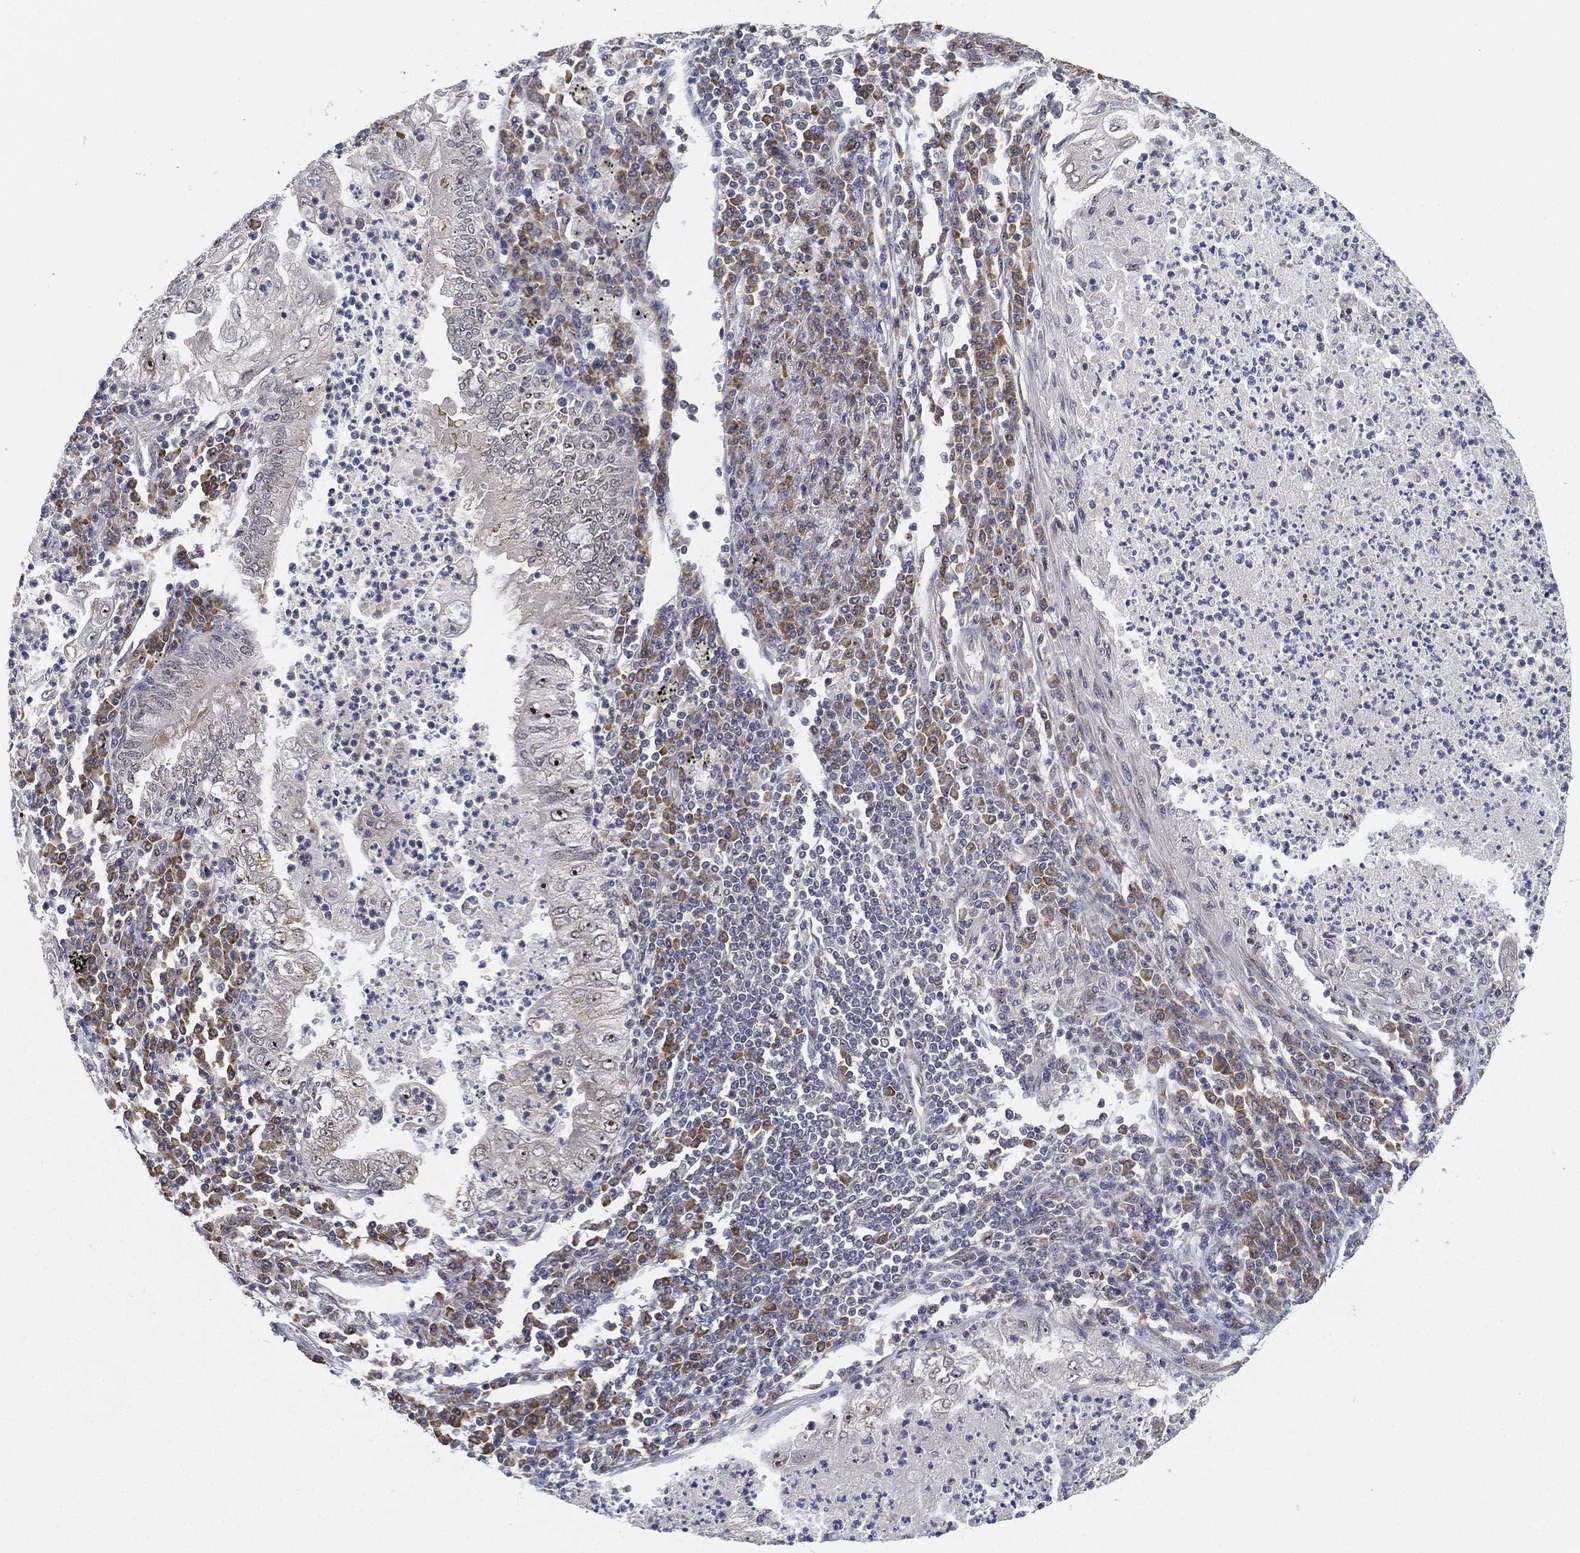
{"staining": {"intensity": "strong", "quantity": "25%-75%", "location": "nuclear"}, "tissue": "lung cancer", "cell_type": "Tumor cells", "image_type": "cancer", "snomed": [{"axis": "morphology", "description": "Adenocarcinoma, NOS"}, {"axis": "topography", "description": "Lung"}], "caption": "Brown immunohistochemical staining in adenocarcinoma (lung) displays strong nuclear staining in approximately 25%-75% of tumor cells.", "gene": "PPP1R16B", "patient": {"sex": "female", "age": 73}}